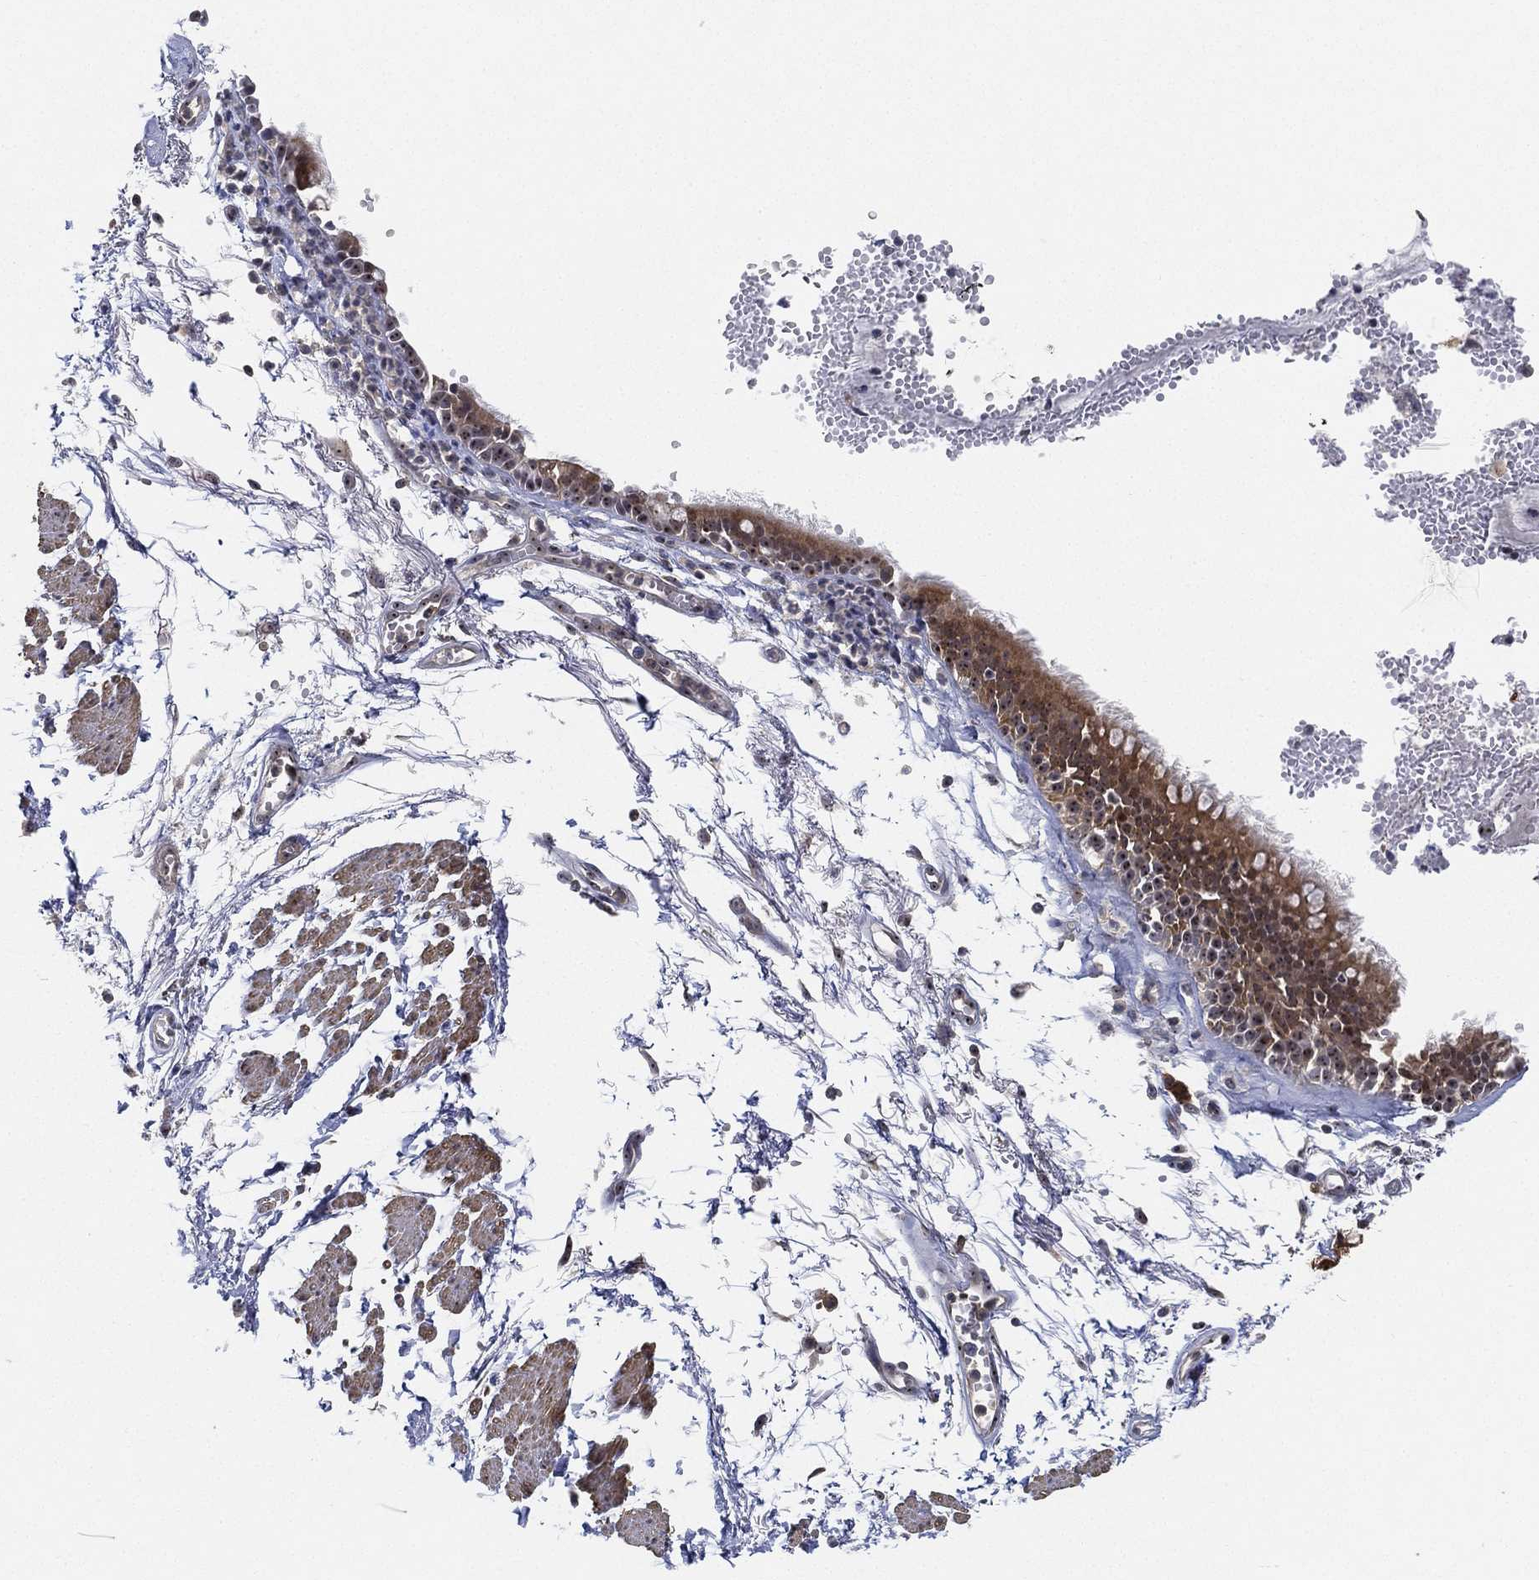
{"staining": {"intensity": "negative", "quantity": "none", "location": "none"}, "tissue": "soft tissue", "cell_type": "Fibroblasts", "image_type": "normal", "snomed": [{"axis": "morphology", "description": "Normal tissue, NOS"}, {"axis": "morphology", "description": "Squamous cell carcinoma, NOS"}, {"axis": "topography", "description": "Cartilage tissue"}, {"axis": "topography", "description": "Lung"}], "caption": "DAB immunohistochemical staining of normal human soft tissue shows no significant positivity in fibroblasts.", "gene": "PPP1R16B", "patient": {"sex": "male", "age": 66}}